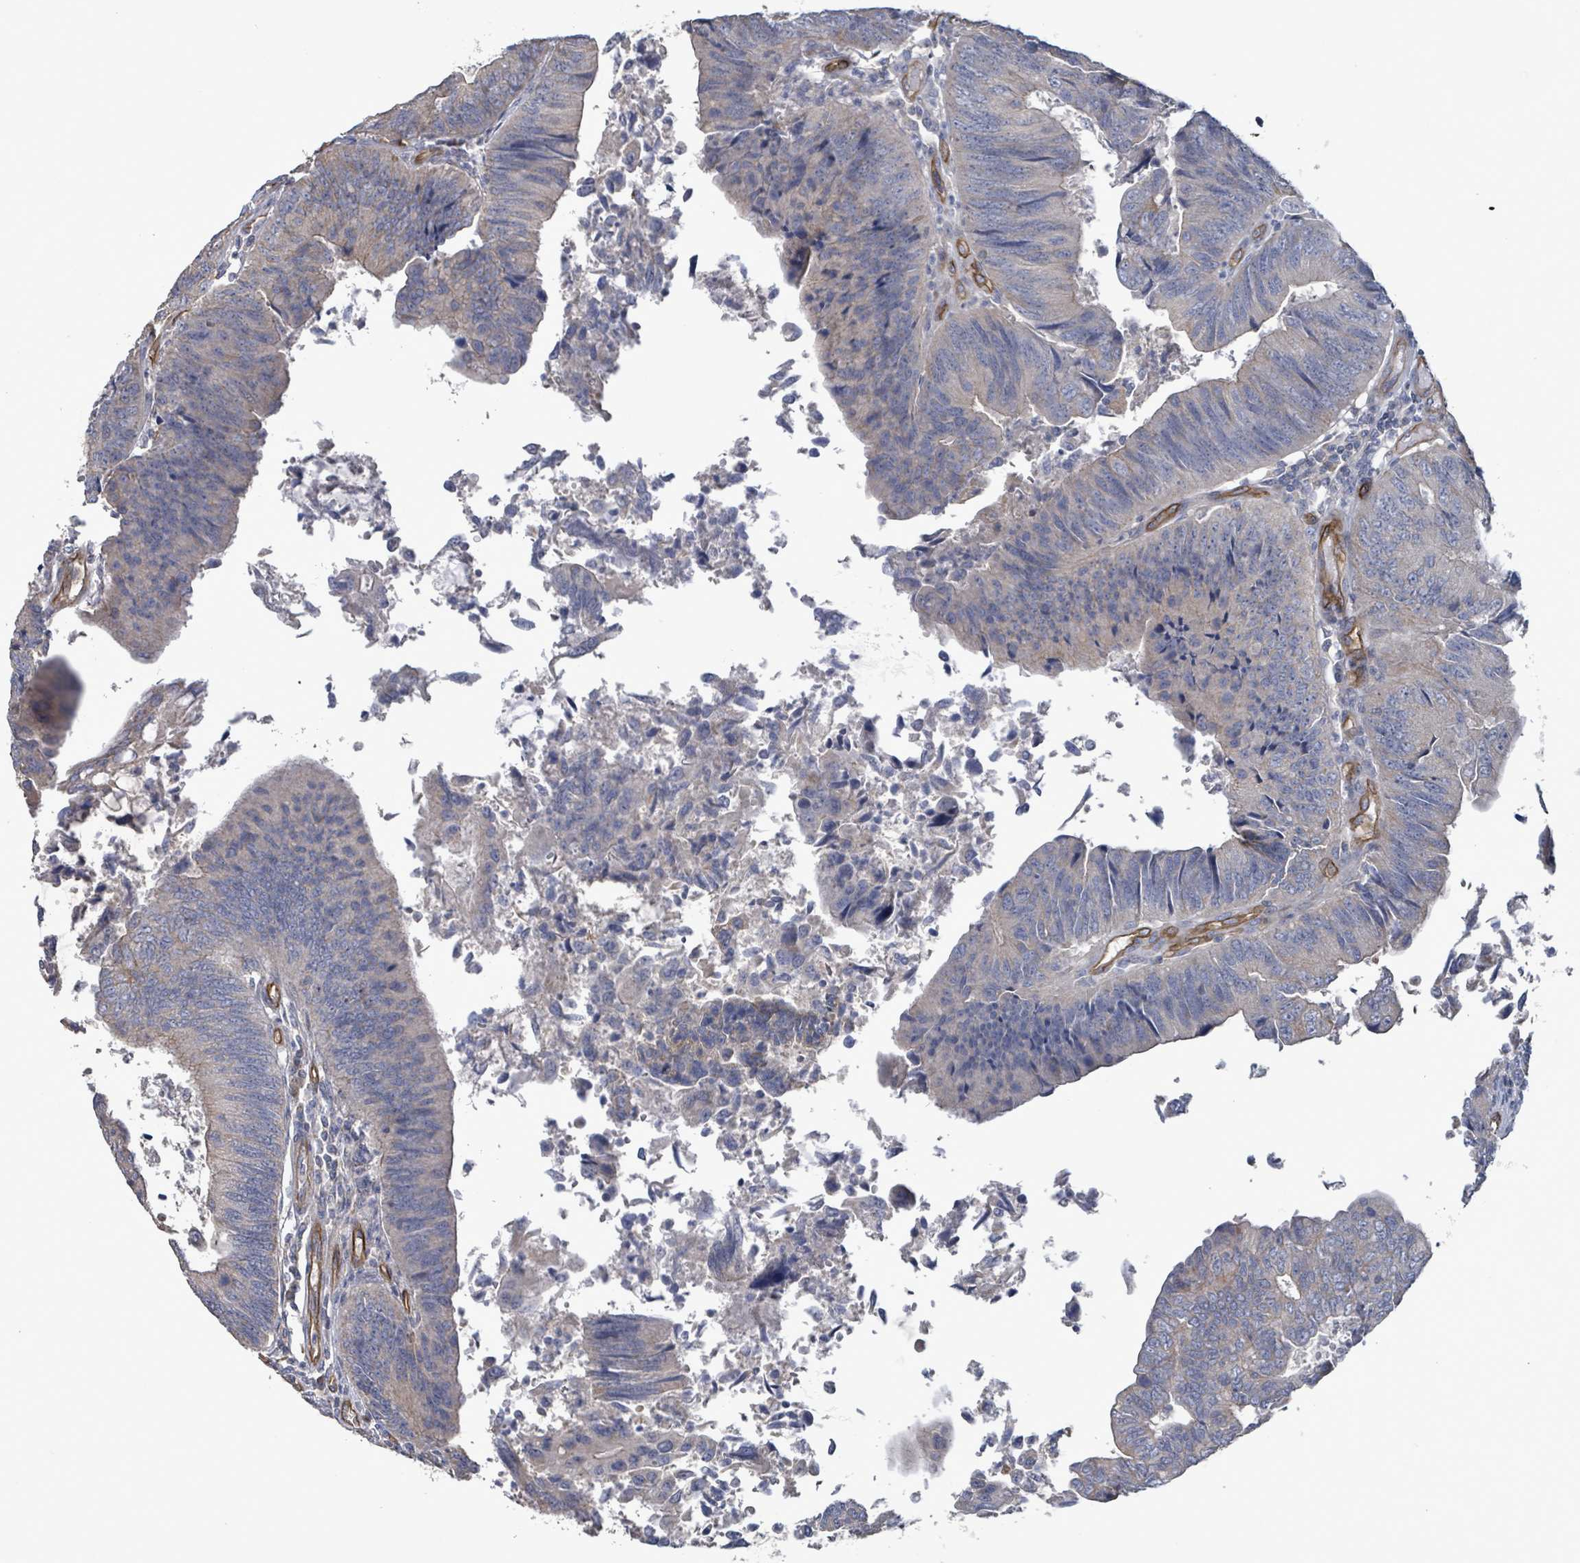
{"staining": {"intensity": "negative", "quantity": "none", "location": "none"}, "tissue": "colorectal cancer", "cell_type": "Tumor cells", "image_type": "cancer", "snomed": [{"axis": "morphology", "description": "Adenocarcinoma, NOS"}, {"axis": "topography", "description": "Colon"}], "caption": "The image reveals no staining of tumor cells in colorectal adenocarcinoma.", "gene": "KANK3", "patient": {"sex": "female", "age": 67}}